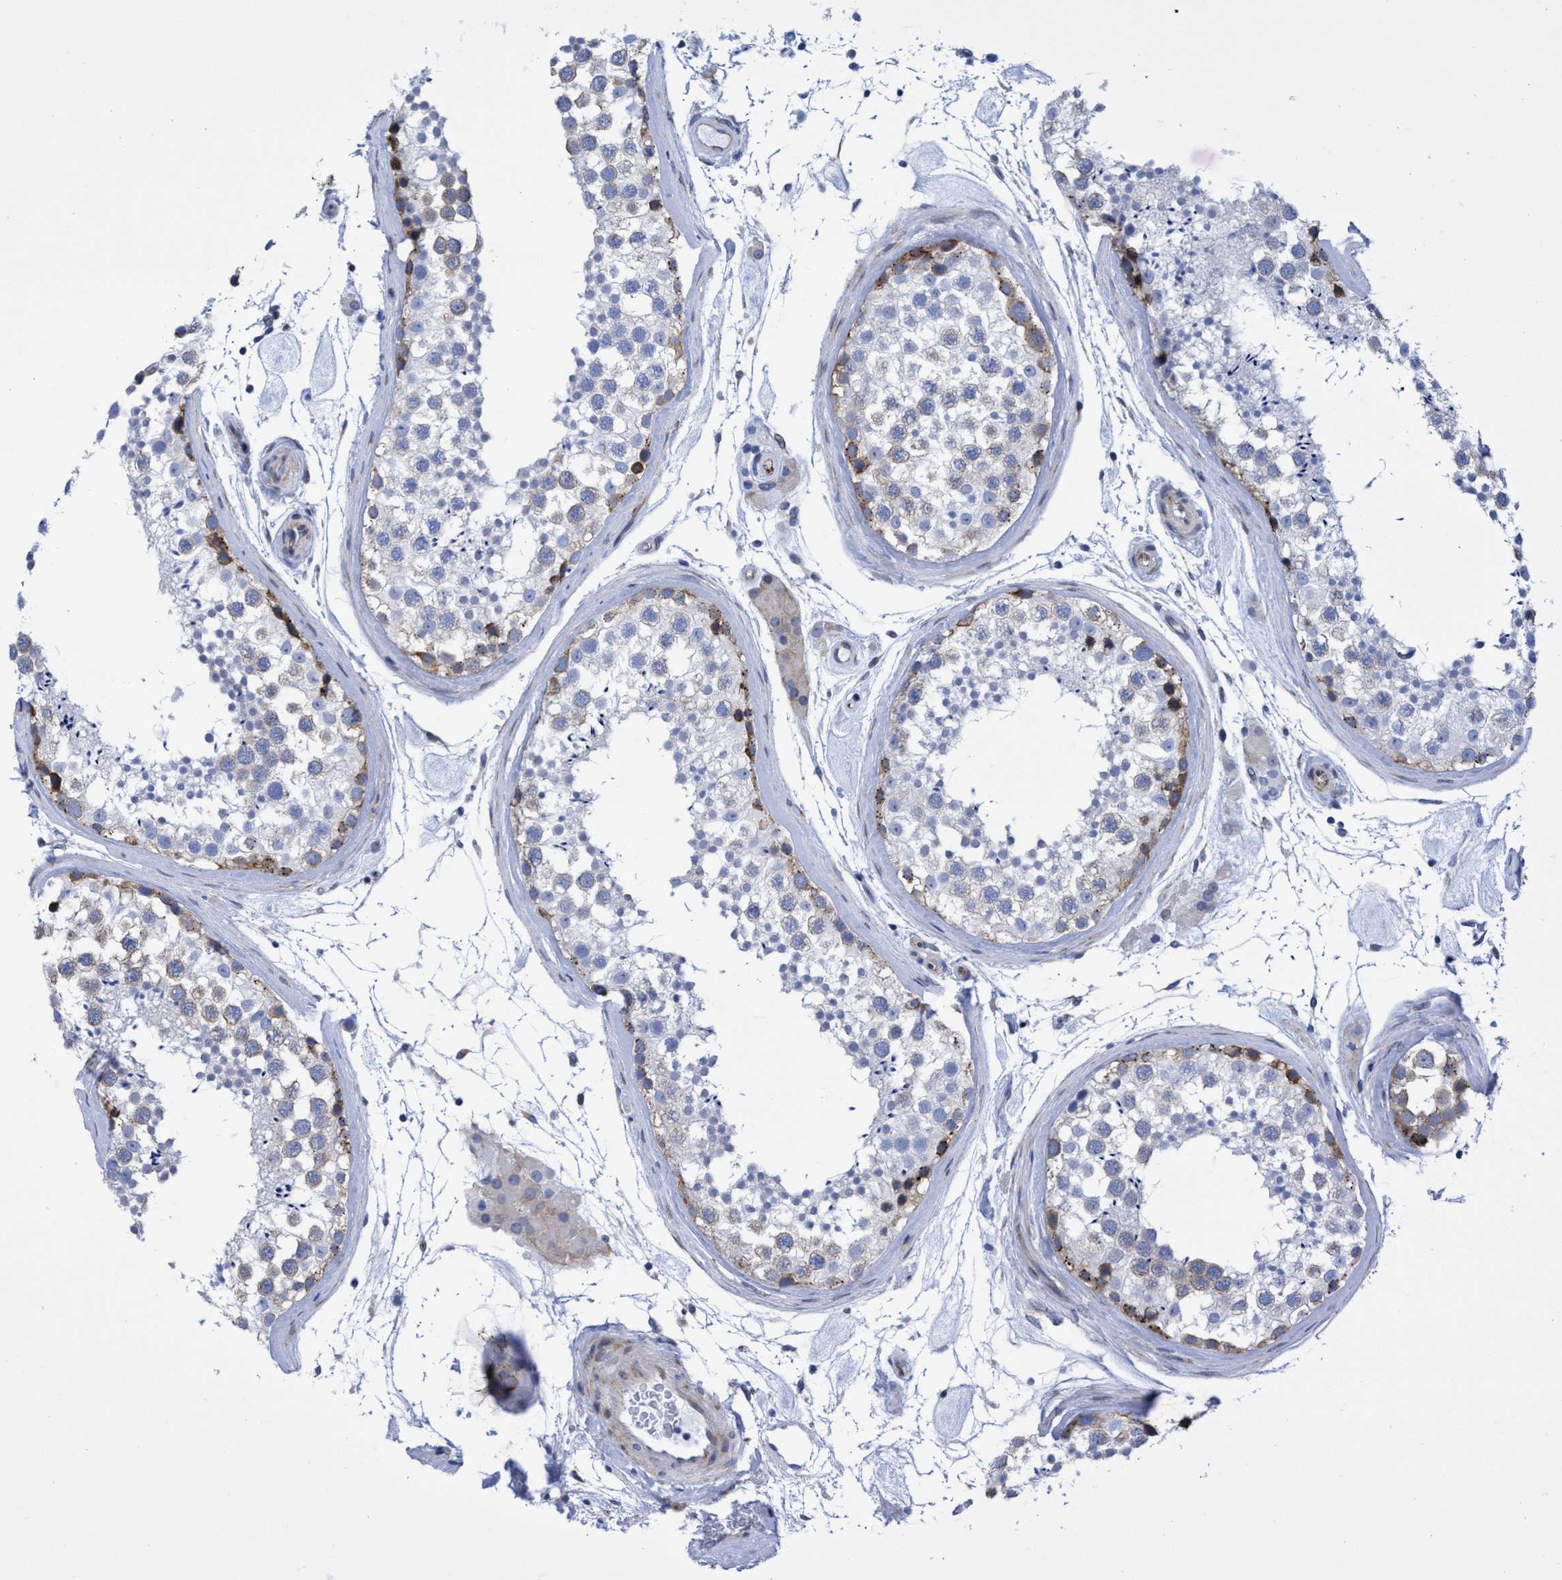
{"staining": {"intensity": "moderate", "quantity": "<25%", "location": "cytoplasmic/membranous"}, "tissue": "testis", "cell_type": "Cells in seminiferous ducts", "image_type": "normal", "snomed": [{"axis": "morphology", "description": "Normal tissue, NOS"}, {"axis": "topography", "description": "Testis"}], "caption": "Immunohistochemical staining of unremarkable testis exhibits <25% levels of moderate cytoplasmic/membranous protein expression in approximately <25% of cells in seminiferous ducts. (IHC, brightfield microscopy, high magnification).", "gene": "R3HCC1", "patient": {"sex": "male", "age": 46}}